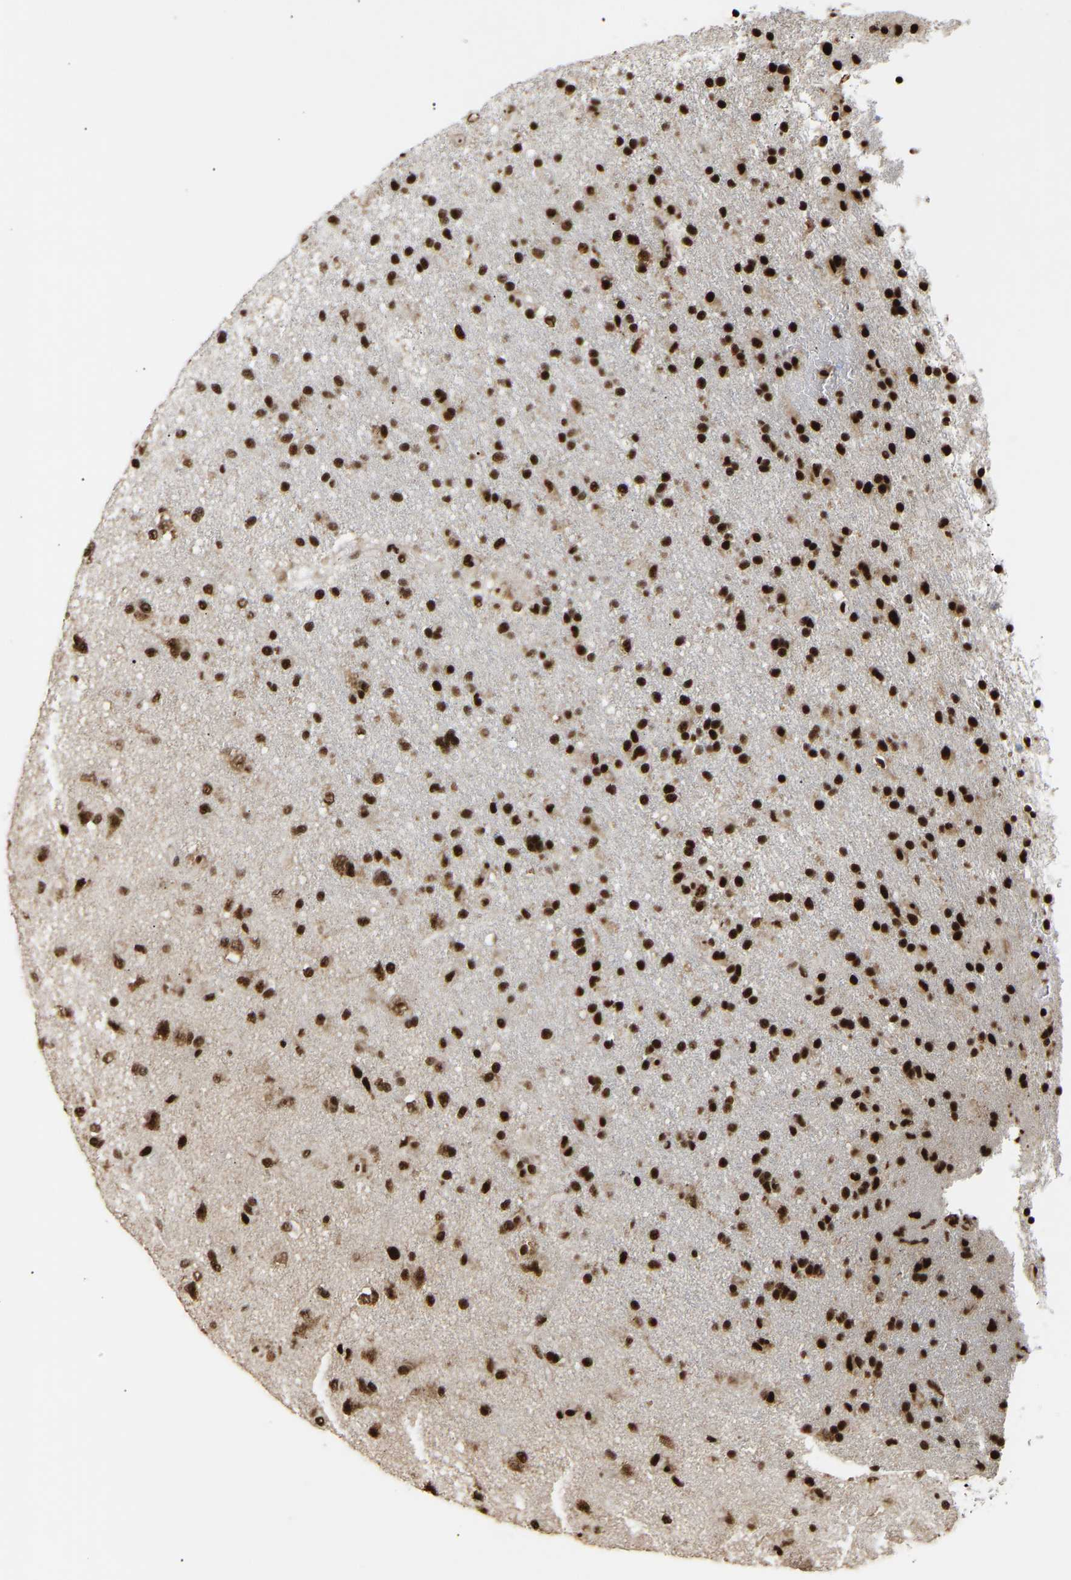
{"staining": {"intensity": "strong", "quantity": ">75%", "location": "nuclear"}, "tissue": "glioma", "cell_type": "Tumor cells", "image_type": "cancer", "snomed": [{"axis": "morphology", "description": "Glioma, malignant, Low grade"}, {"axis": "topography", "description": "Brain"}], "caption": "Glioma was stained to show a protein in brown. There is high levels of strong nuclear positivity in approximately >75% of tumor cells. (Stains: DAB in brown, nuclei in blue, Microscopy: brightfield microscopy at high magnification).", "gene": "ALYREF", "patient": {"sex": "male", "age": 65}}